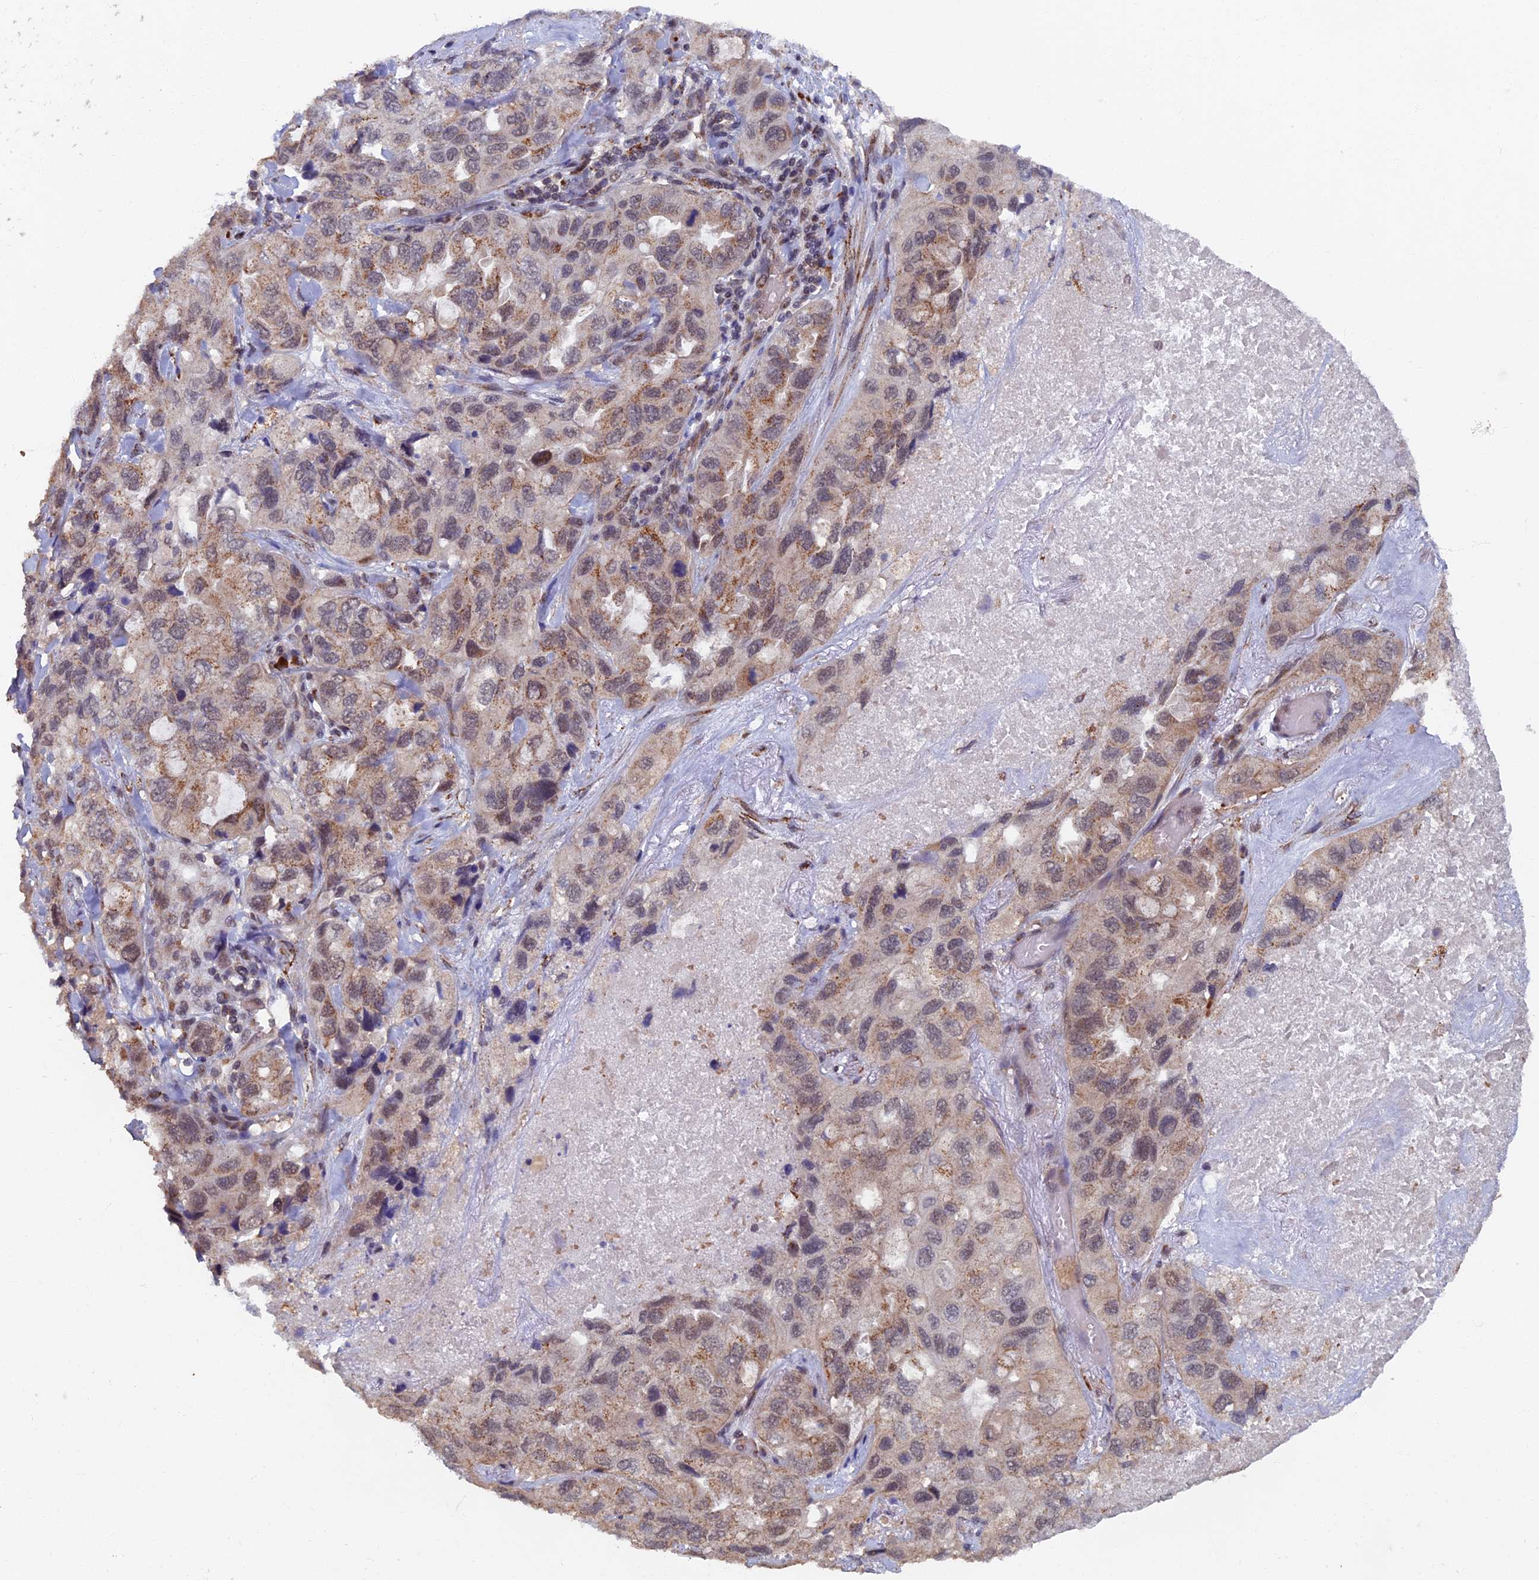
{"staining": {"intensity": "moderate", "quantity": ">75%", "location": "cytoplasmic/membranous"}, "tissue": "lung cancer", "cell_type": "Tumor cells", "image_type": "cancer", "snomed": [{"axis": "morphology", "description": "Squamous cell carcinoma, NOS"}, {"axis": "topography", "description": "Lung"}], "caption": "IHC image of neoplastic tissue: human lung cancer stained using immunohistochemistry (IHC) demonstrates medium levels of moderate protein expression localized specifically in the cytoplasmic/membranous of tumor cells, appearing as a cytoplasmic/membranous brown color.", "gene": "RASGRF1", "patient": {"sex": "female", "age": 73}}